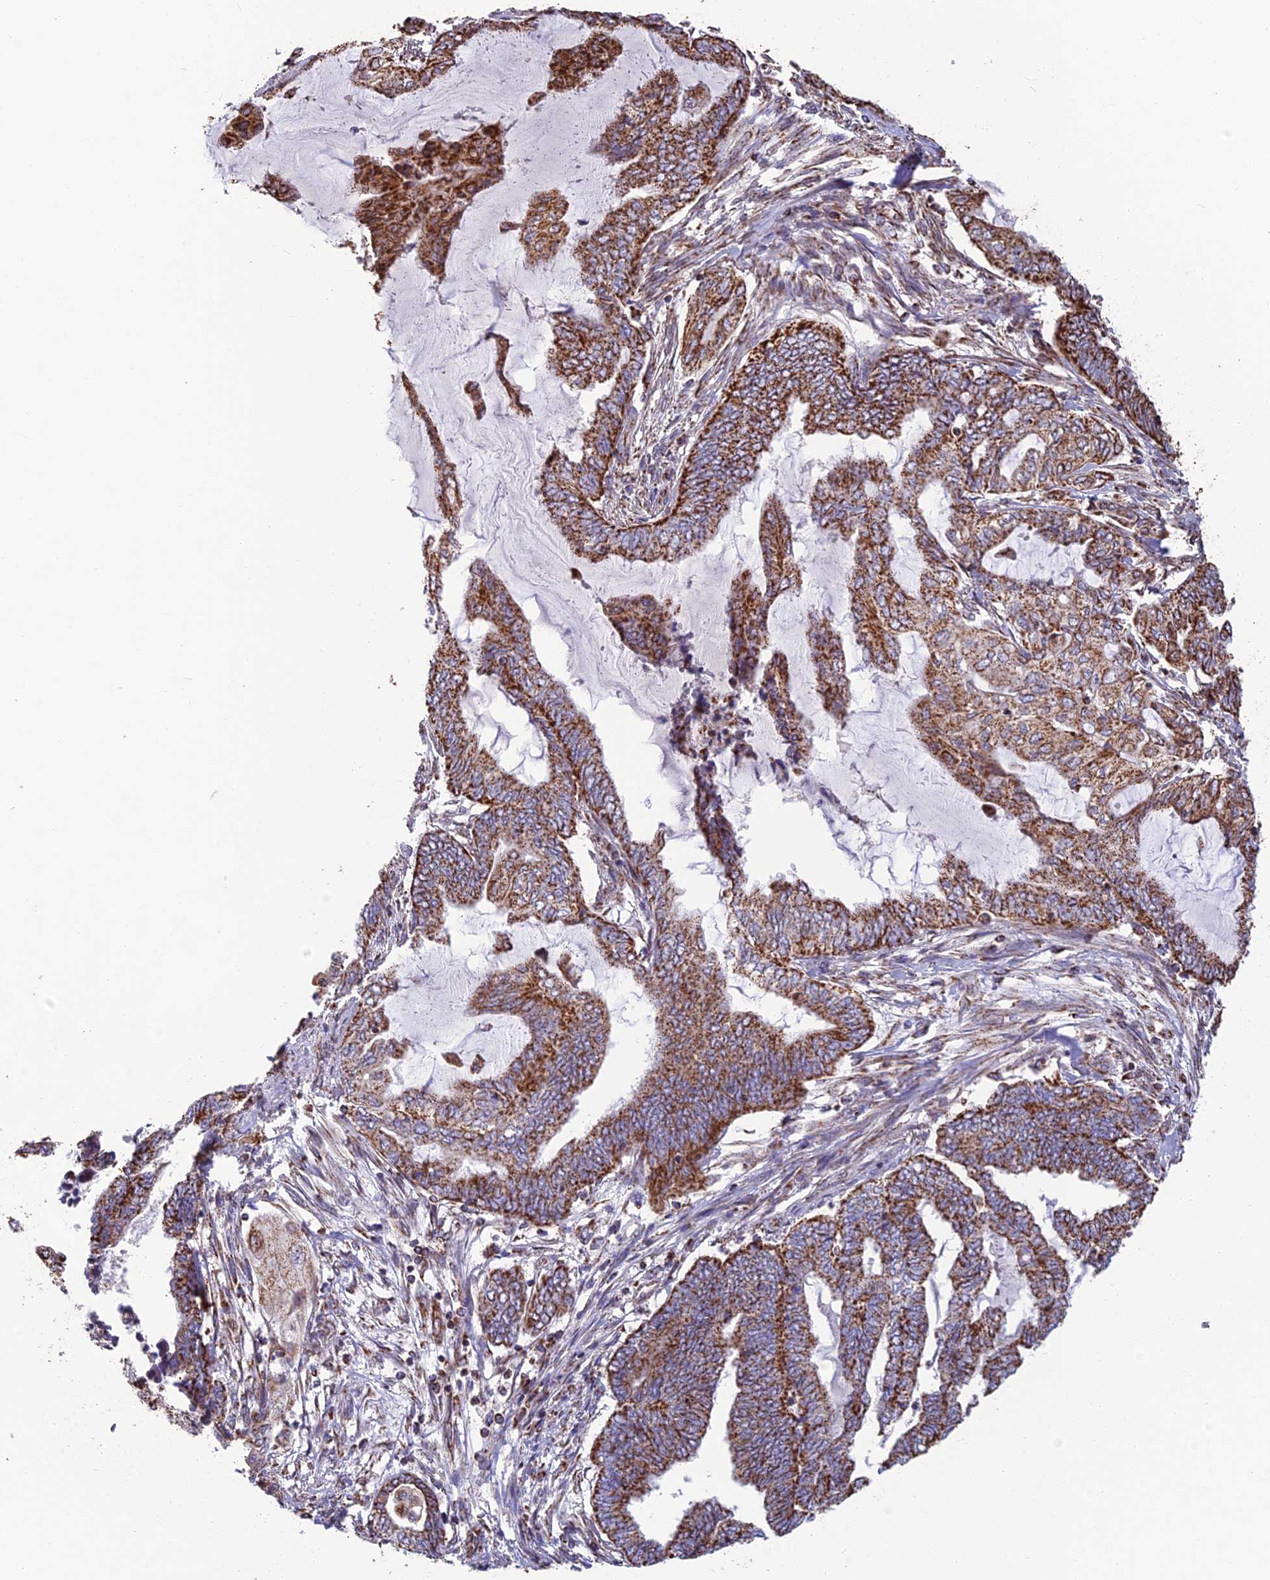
{"staining": {"intensity": "moderate", "quantity": ">75%", "location": "cytoplasmic/membranous"}, "tissue": "endometrial cancer", "cell_type": "Tumor cells", "image_type": "cancer", "snomed": [{"axis": "morphology", "description": "Adenocarcinoma, NOS"}, {"axis": "topography", "description": "Uterus"}, {"axis": "topography", "description": "Endometrium"}], "caption": "There is medium levels of moderate cytoplasmic/membranous staining in tumor cells of adenocarcinoma (endometrial), as demonstrated by immunohistochemical staining (brown color).", "gene": "CS", "patient": {"sex": "female", "age": 70}}